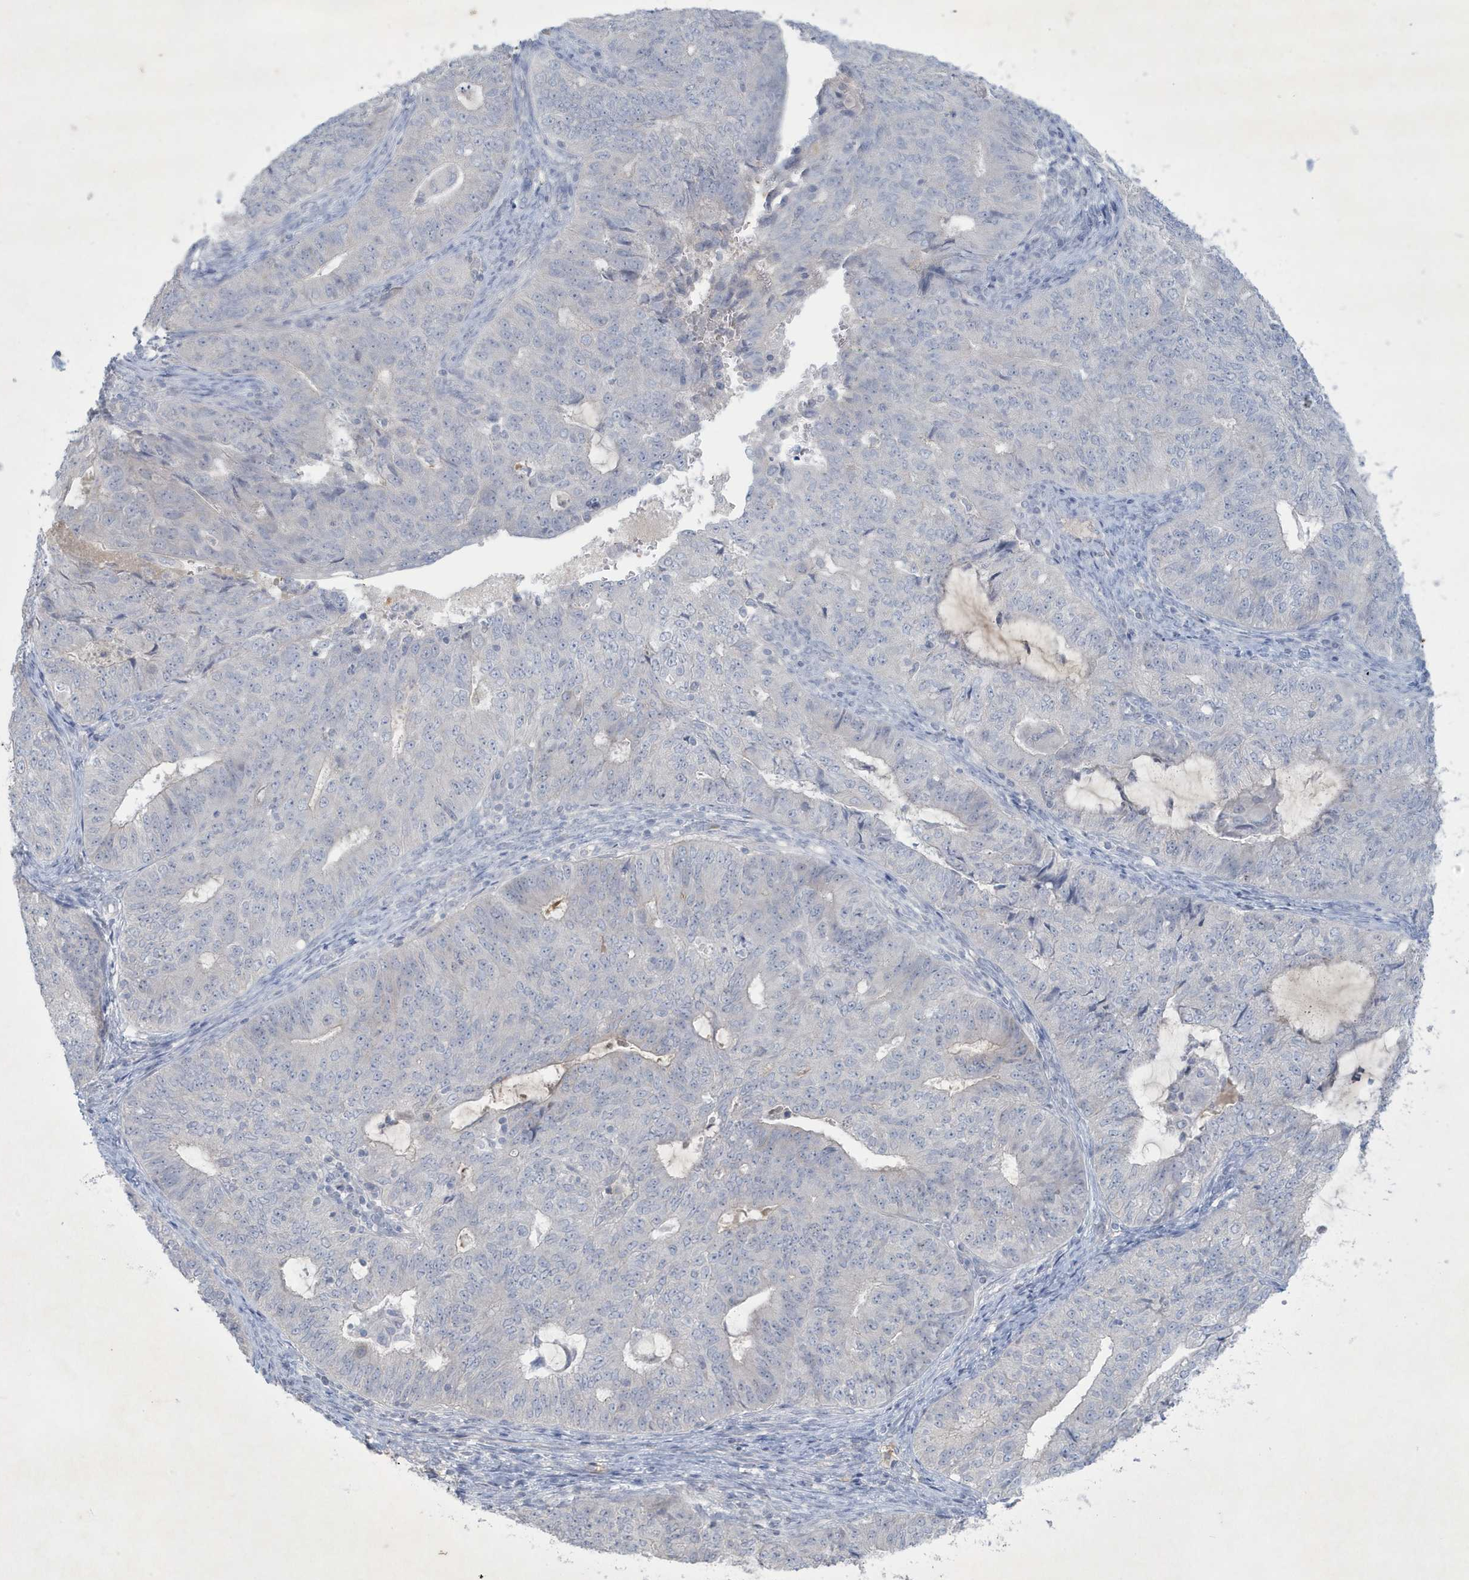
{"staining": {"intensity": "negative", "quantity": "none", "location": "none"}, "tissue": "endometrial cancer", "cell_type": "Tumor cells", "image_type": "cancer", "snomed": [{"axis": "morphology", "description": "Adenocarcinoma, NOS"}, {"axis": "topography", "description": "Endometrium"}], "caption": "Immunohistochemistry (IHC) image of neoplastic tissue: endometrial adenocarcinoma stained with DAB (3,3'-diaminobenzidine) reveals no significant protein staining in tumor cells. Brightfield microscopy of IHC stained with DAB (3,3'-diaminobenzidine) (brown) and hematoxylin (blue), captured at high magnification.", "gene": "CCDC24", "patient": {"sex": "female", "age": 32}}